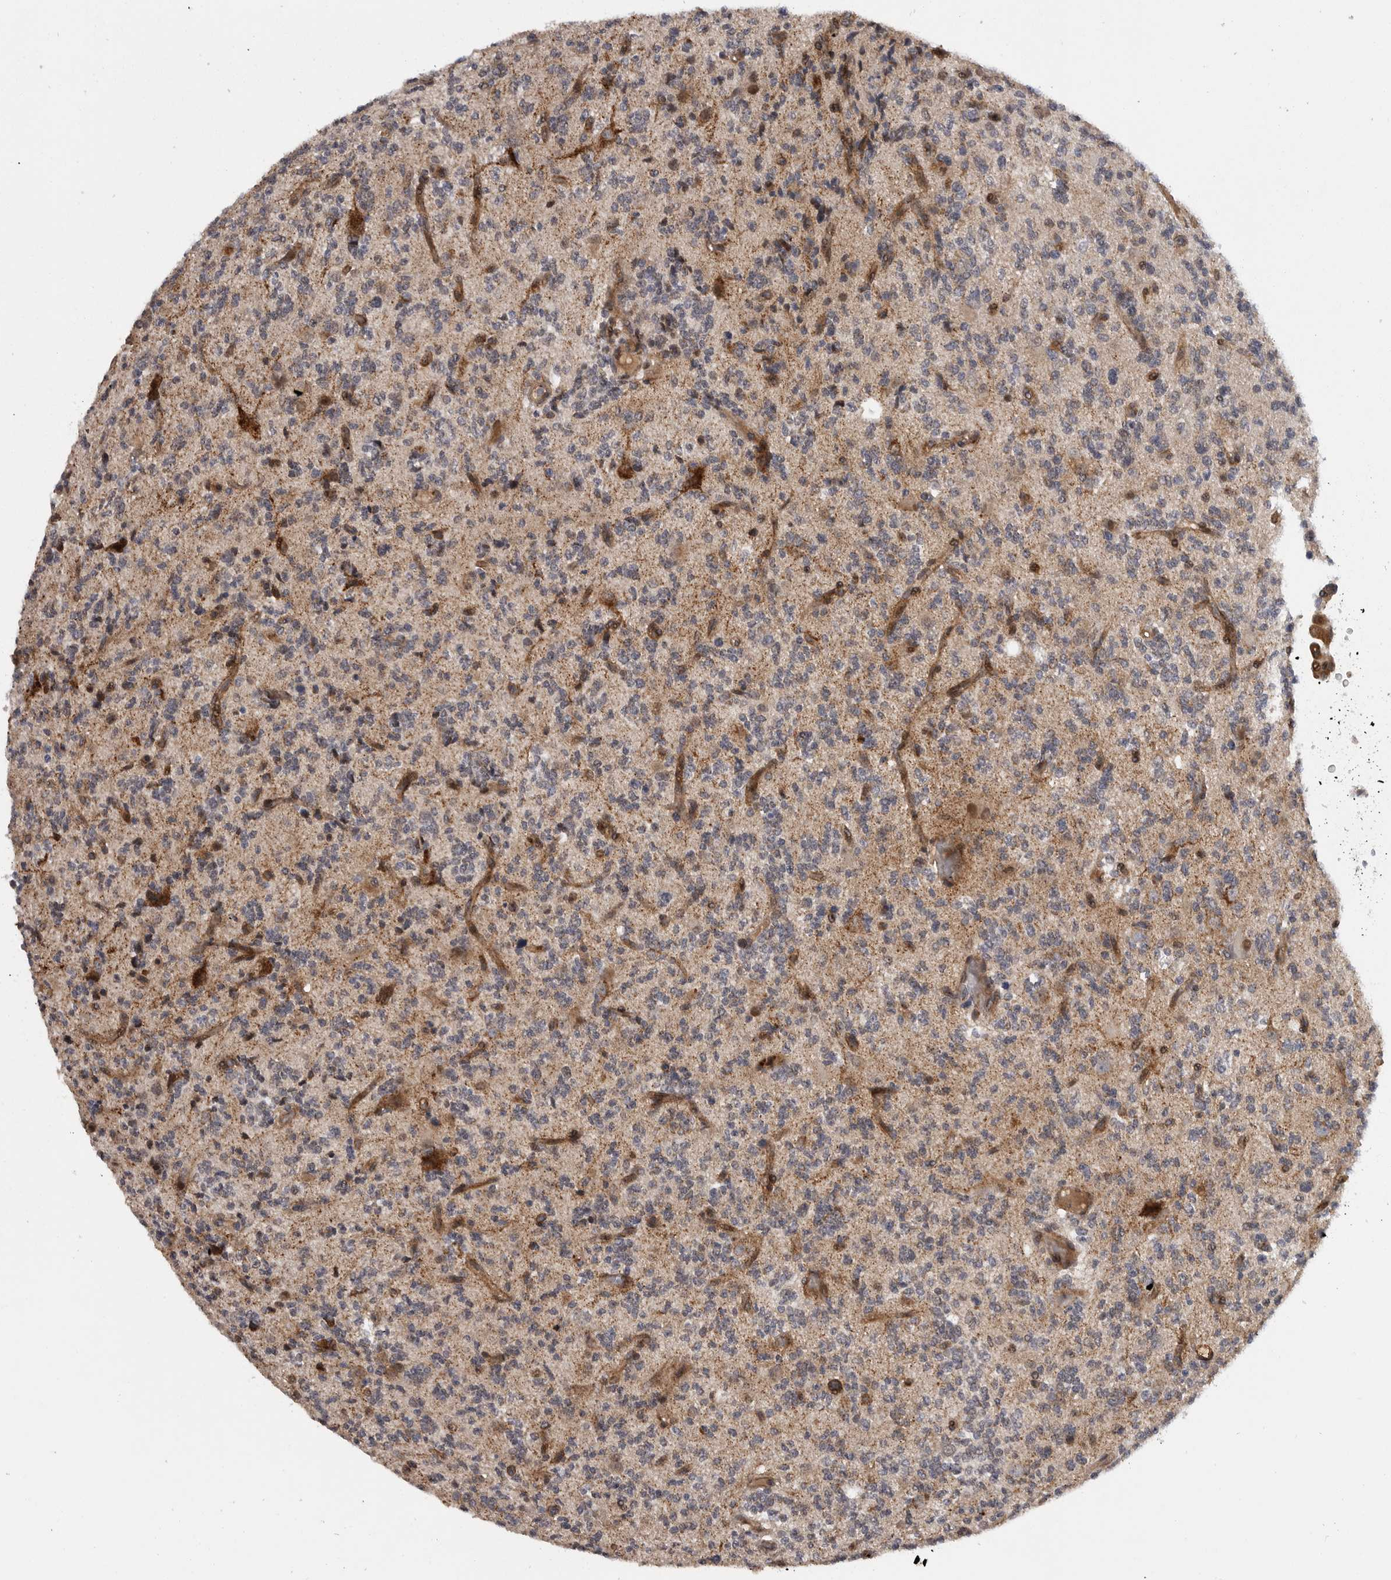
{"staining": {"intensity": "moderate", "quantity": "<25%", "location": "cytoplasmic/membranous,nuclear"}, "tissue": "glioma", "cell_type": "Tumor cells", "image_type": "cancer", "snomed": [{"axis": "morphology", "description": "Glioma, malignant, High grade"}, {"axis": "topography", "description": "Brain"}], "caption": "Immunohistochemistry of high-grade glioma (malignant) reveals low levels of moderate cytoplasmic/membranous and nuclear positivity in approximately <25% of tumor cells. (DAB (3,3'-diaminobenzidine) = brown stain, brightfield microscopy at high magnification).", "gene": "TMPRSS11F", "patient": {"sex": "female", "age": 62}}